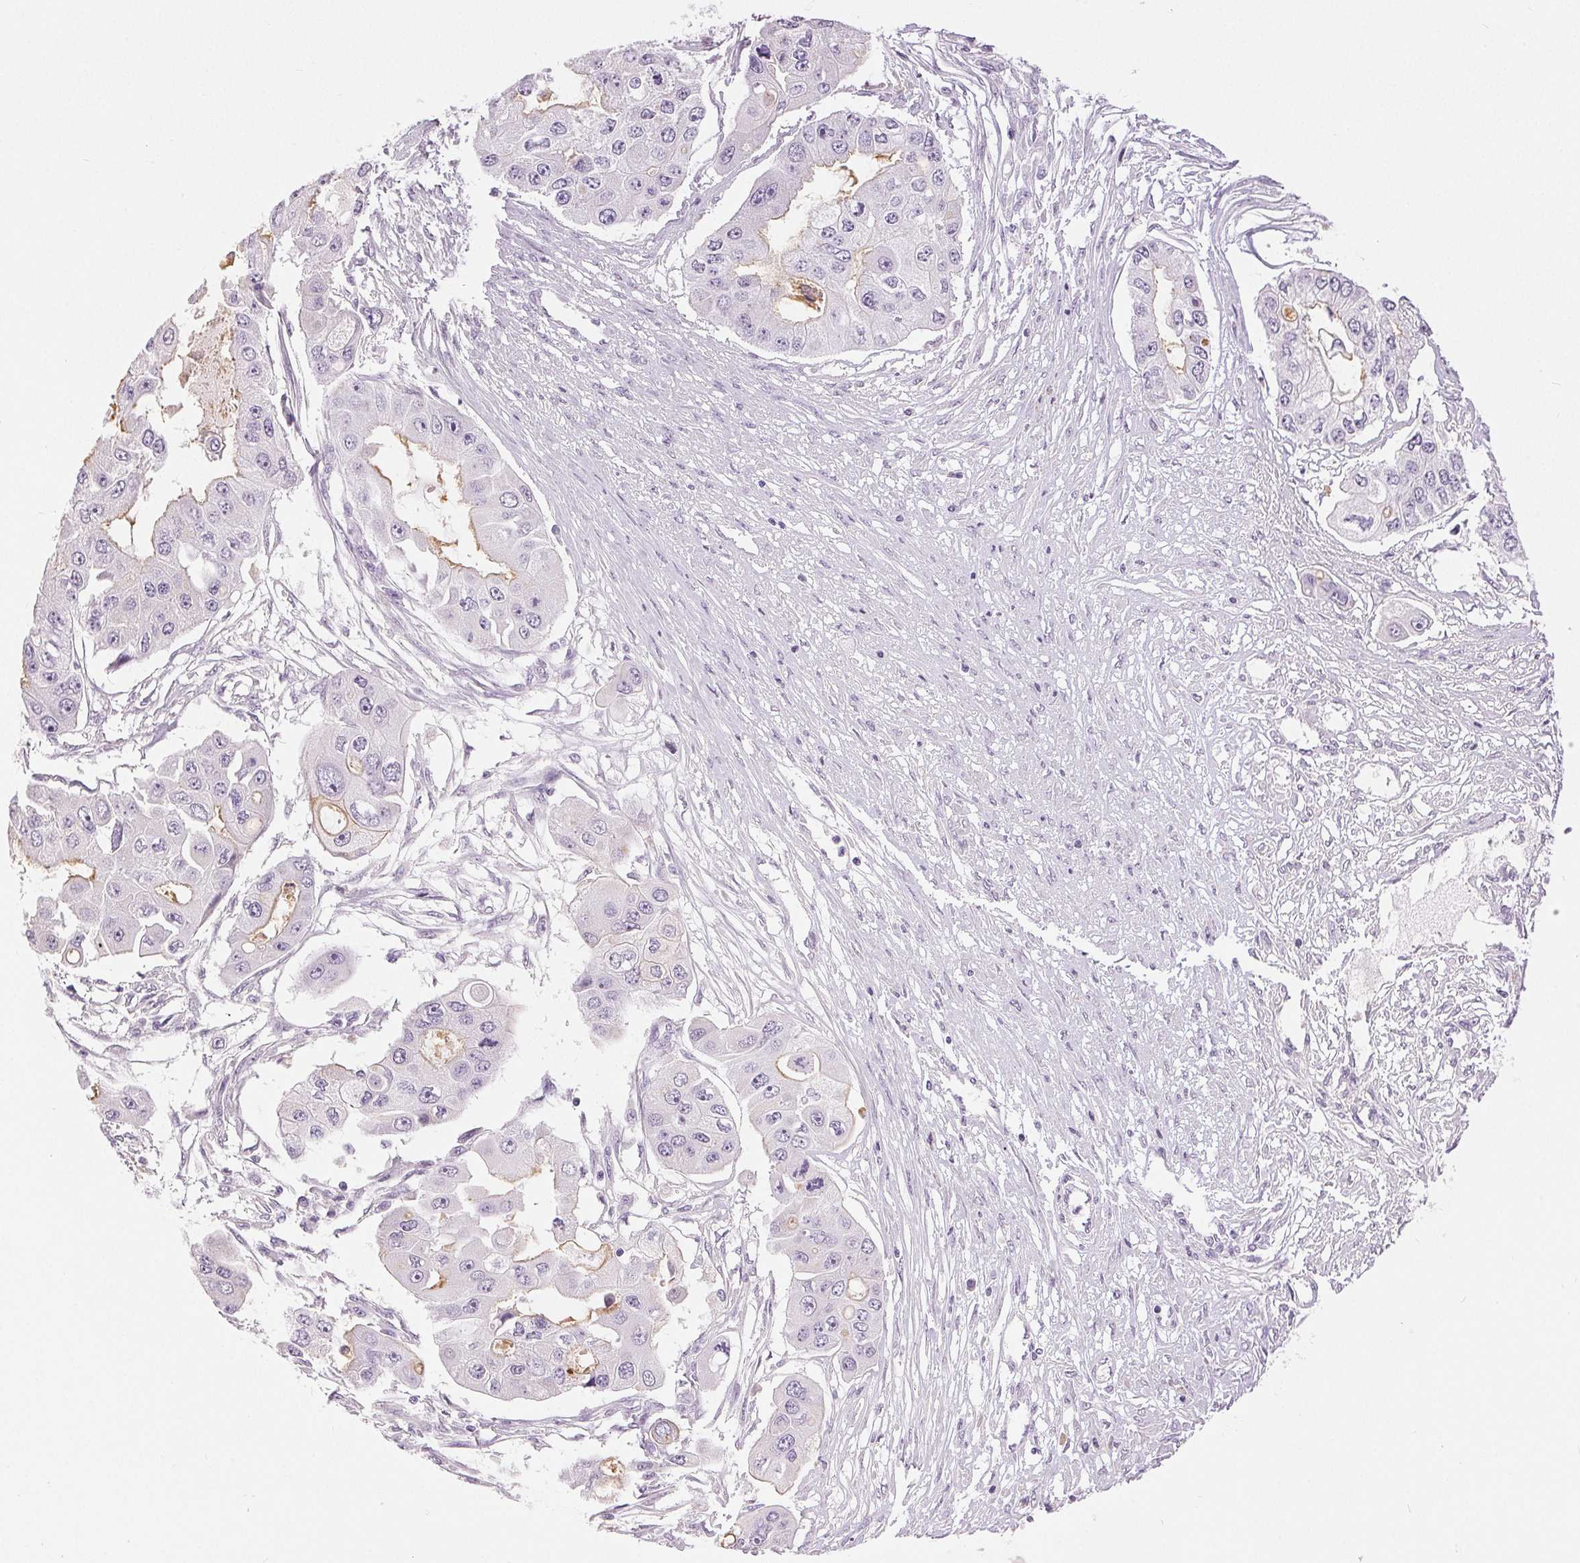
{"staining": {"intensity": "negative", "quantity": "none", "location": "none"}, "tissue": "ovarian cancer", "cell_type": "Tumor cells", "image_type": "cancer", "snomed": [{"axis": "morphology", "description": "Cystadenocarcinoma, serous, NOS"}, {"axis": "topography", "description": "Ovary"}], "caption": "Ovarian cancer stained for a protein using IHC exhibits no staining tumor cells.", "gene": "DSG3", "patient": {"sex": "female", "age": 56}}